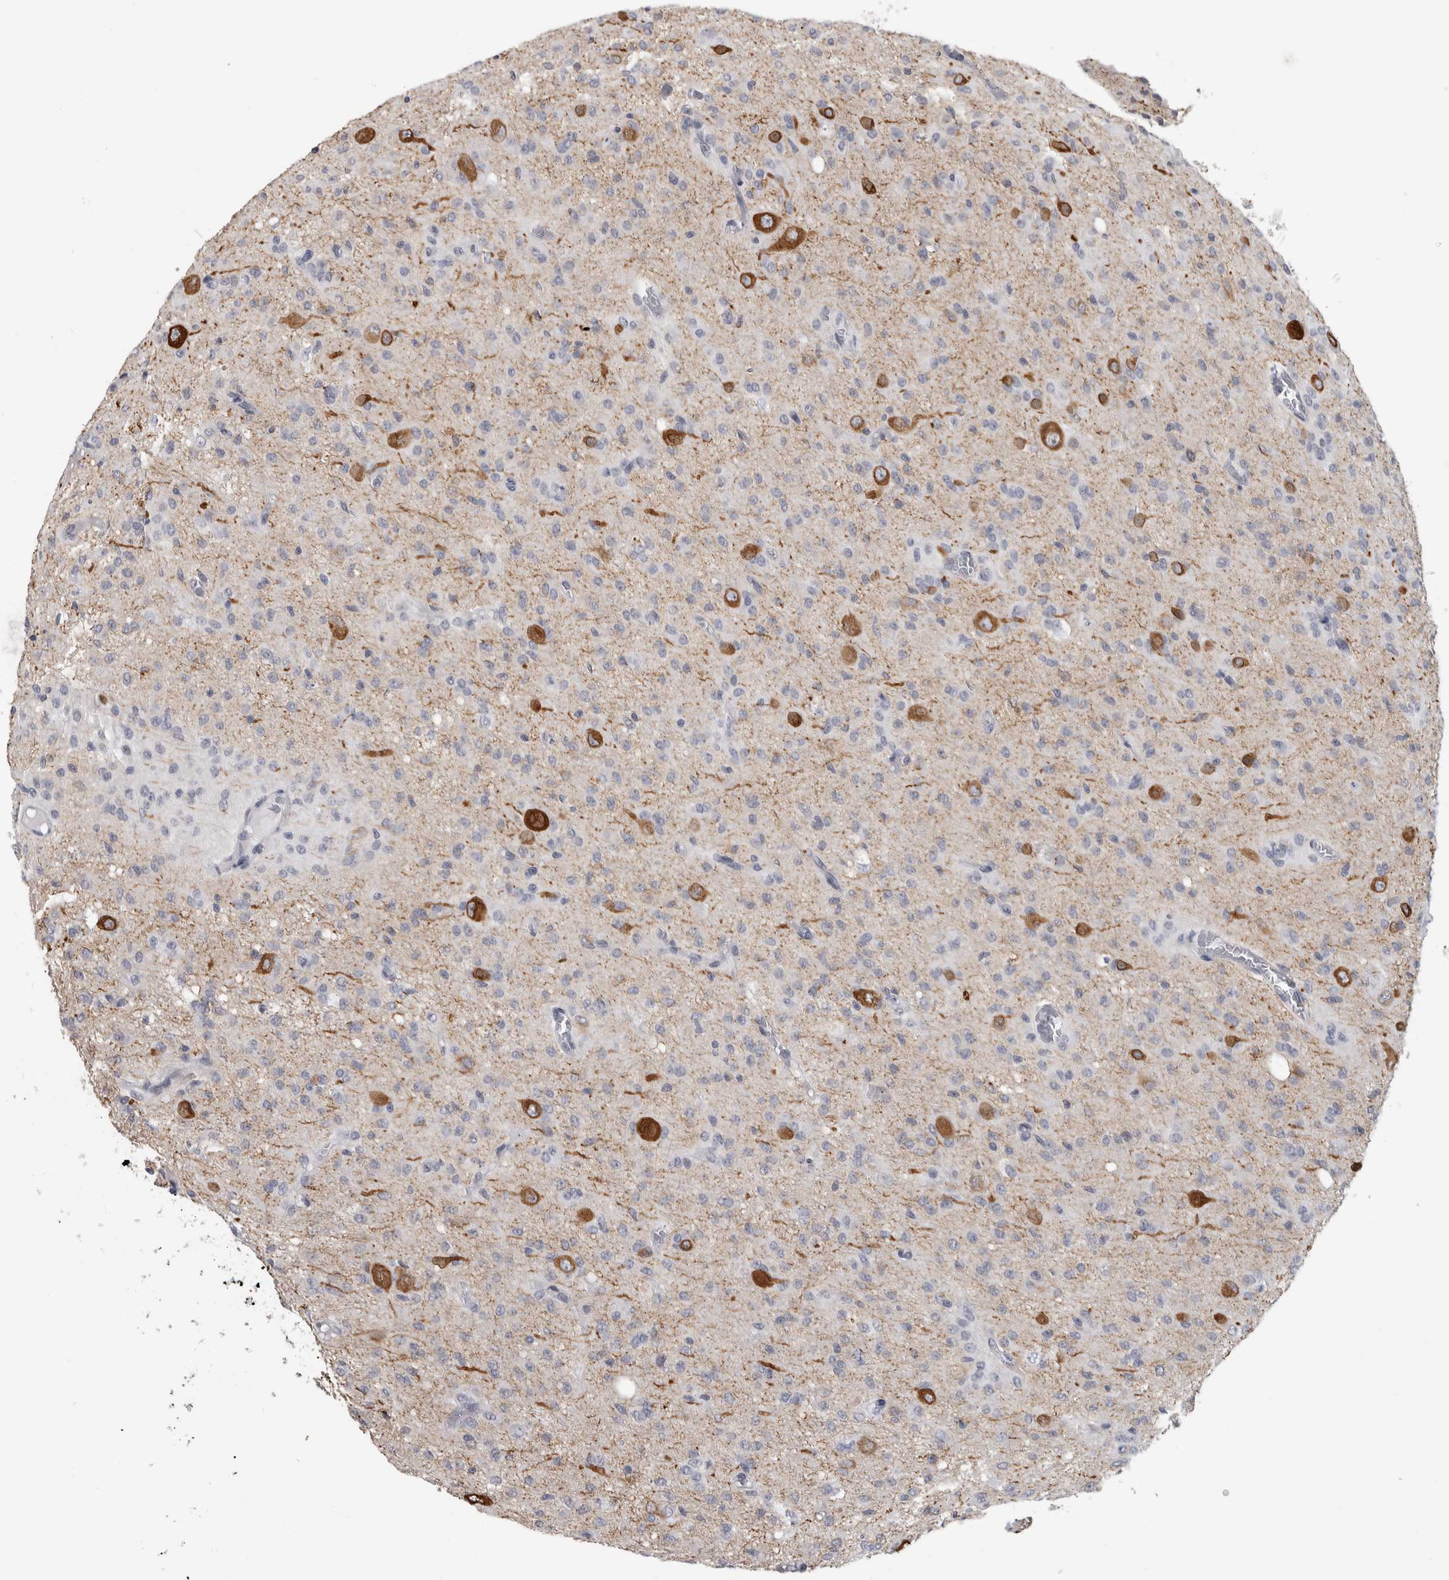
{"staining": {"intensity": "negative", "quantity": "none", "location": "none"}, "tissue": "glioma", "cell_type": "Tumor cells", "image_type": "cancer", "snomed": [{"axis": "morphology", "description": "Glioma, malignant, High grade"}, {"axis": "topography", "description": "Brain"}], "caption": "DAB (3,3'-diaminobenzidine) immunohistochemical staining of malignant high-grade glioma reveals no significant staining in tumor cells.", "gene": "TMEM242", "patient": {"sex": "female", "age": 59}}